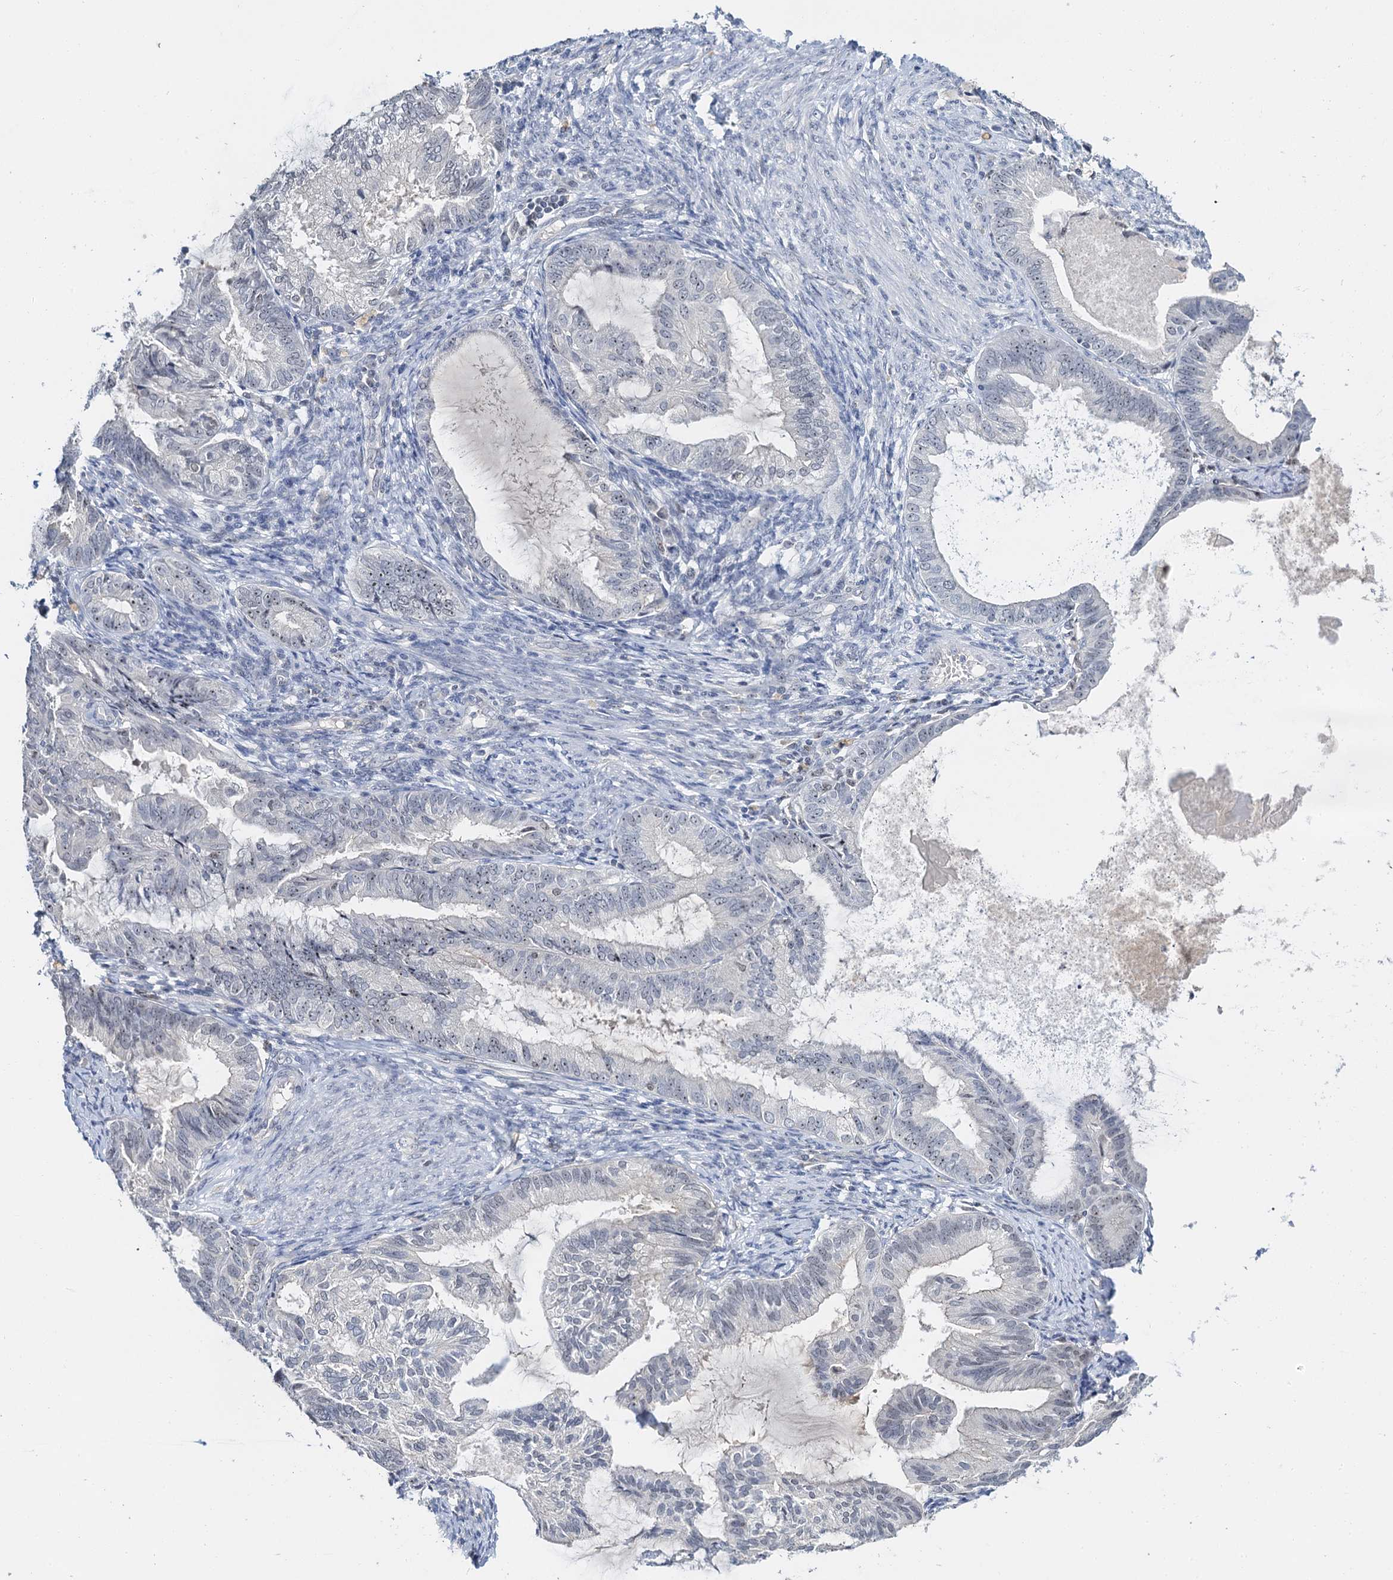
{"staining": {"intensity": "negative", "quantity": "none", "location": "none"}, "tissue": "endometrial cancer", "cell_type": "Tumor cells", "image_type": "cancer", "snomed": [{"axis": "morphology", "description": "Adenocarcinoma, NOS"}, {"axis": "topography", "description": "Endometrium"}], "caption": "This is an immunohistochemistry micrograph of human endometrial adenocarcinoma. There is no staining in tumor cells.", "gene": "NOP2", "patient": {"sex": "female", "age": 86}}